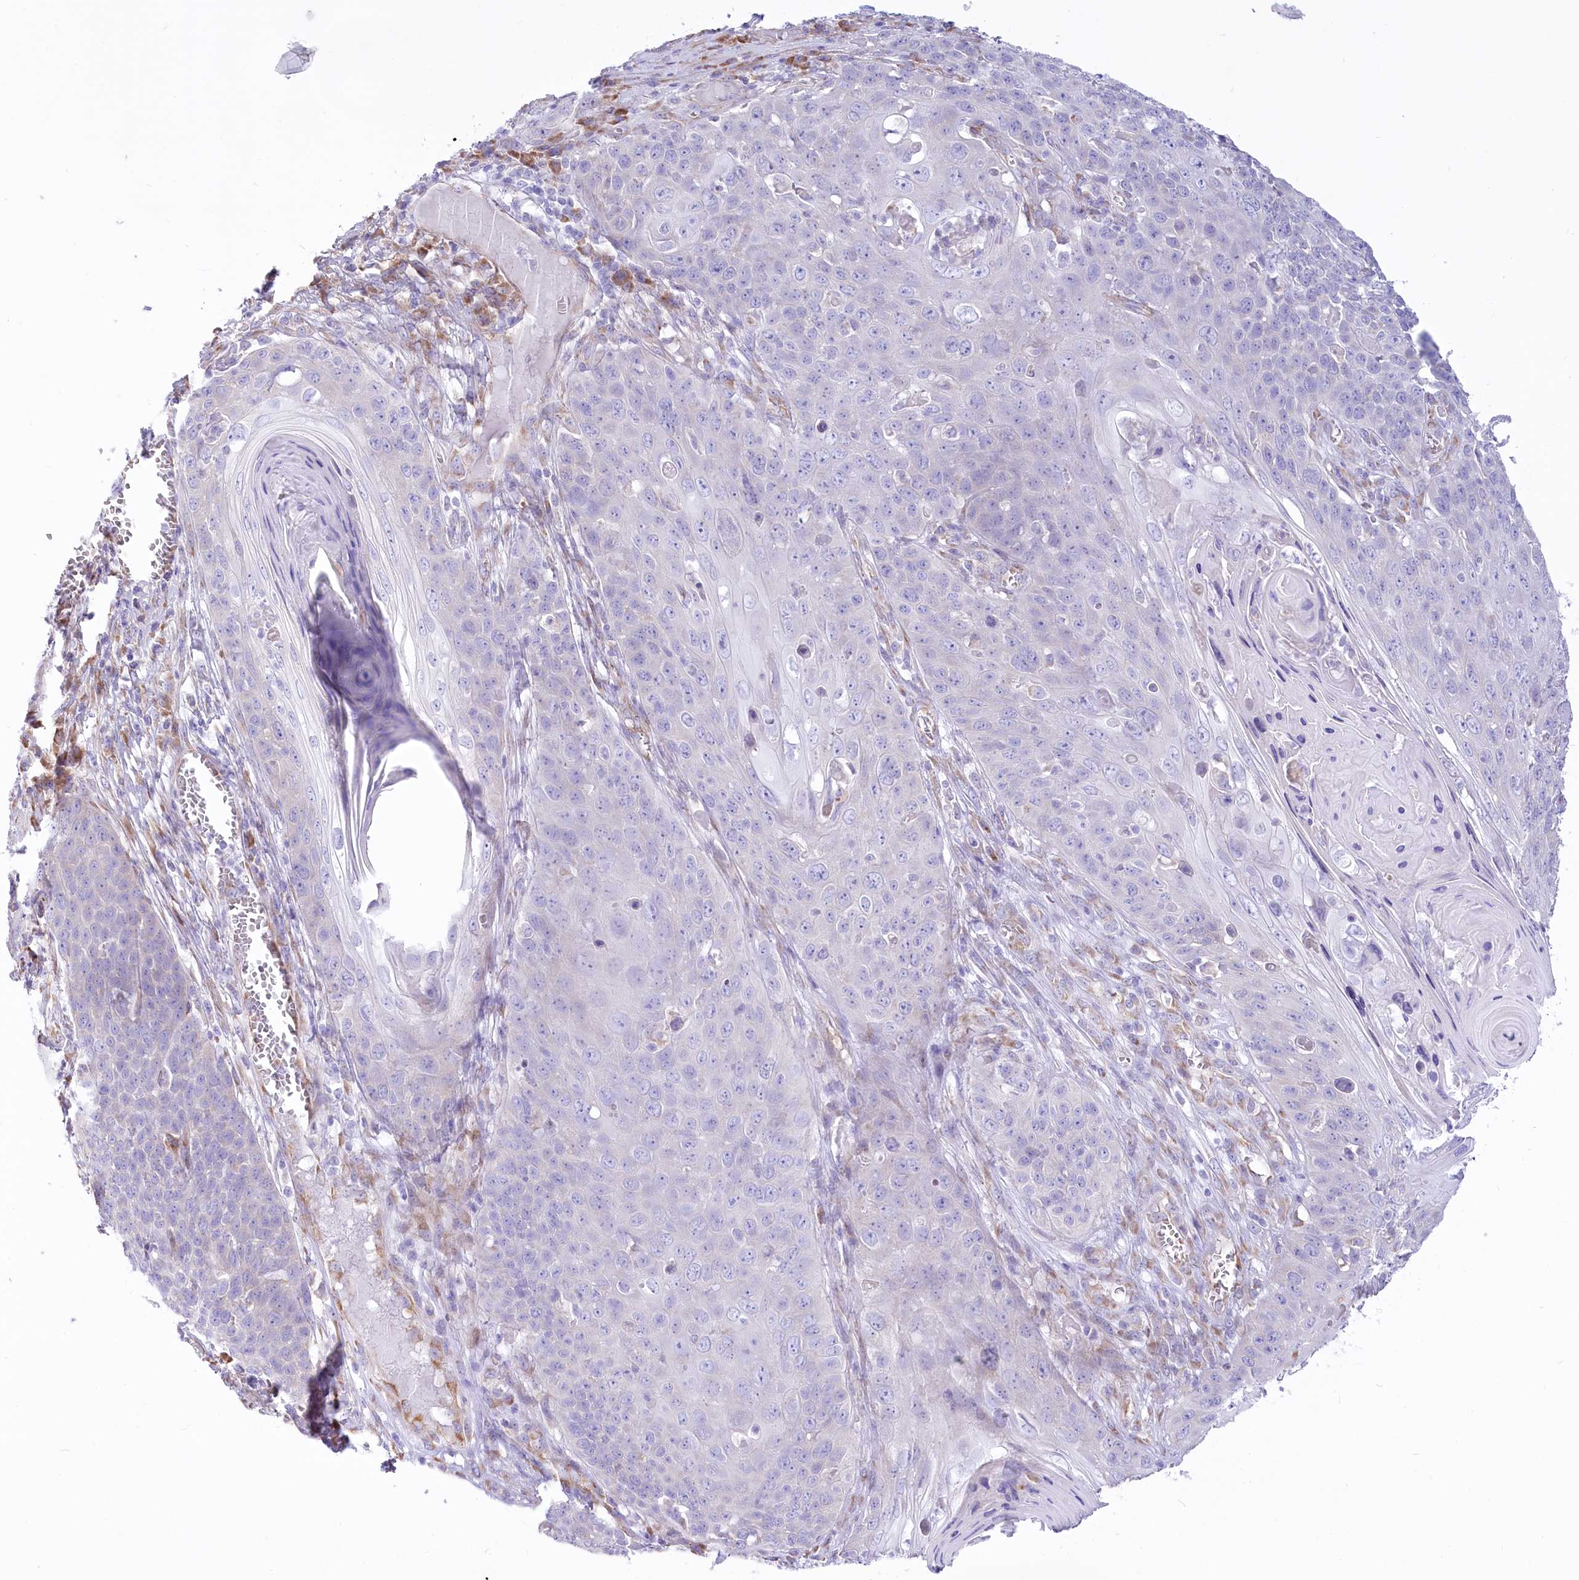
{"staining": {"intensity": "negative", "quantity": "none", "location": "none"}, "tissue": "skin cancer", "cell_type": "Tumor cells", "image_type": "cancer", "snomed": [{"axis": "morphology", "description": "Squamous cell carcinoma, NOS"}, {"axis": "topography", "description": "Skin"}], "caption": "This is an immunohistochemistry histopathology image of squamous cell carcinoma (skin). There is no expression in tumor cells.", "gene": "STT3B", "patient": {"sex": "male", "age": 55}}